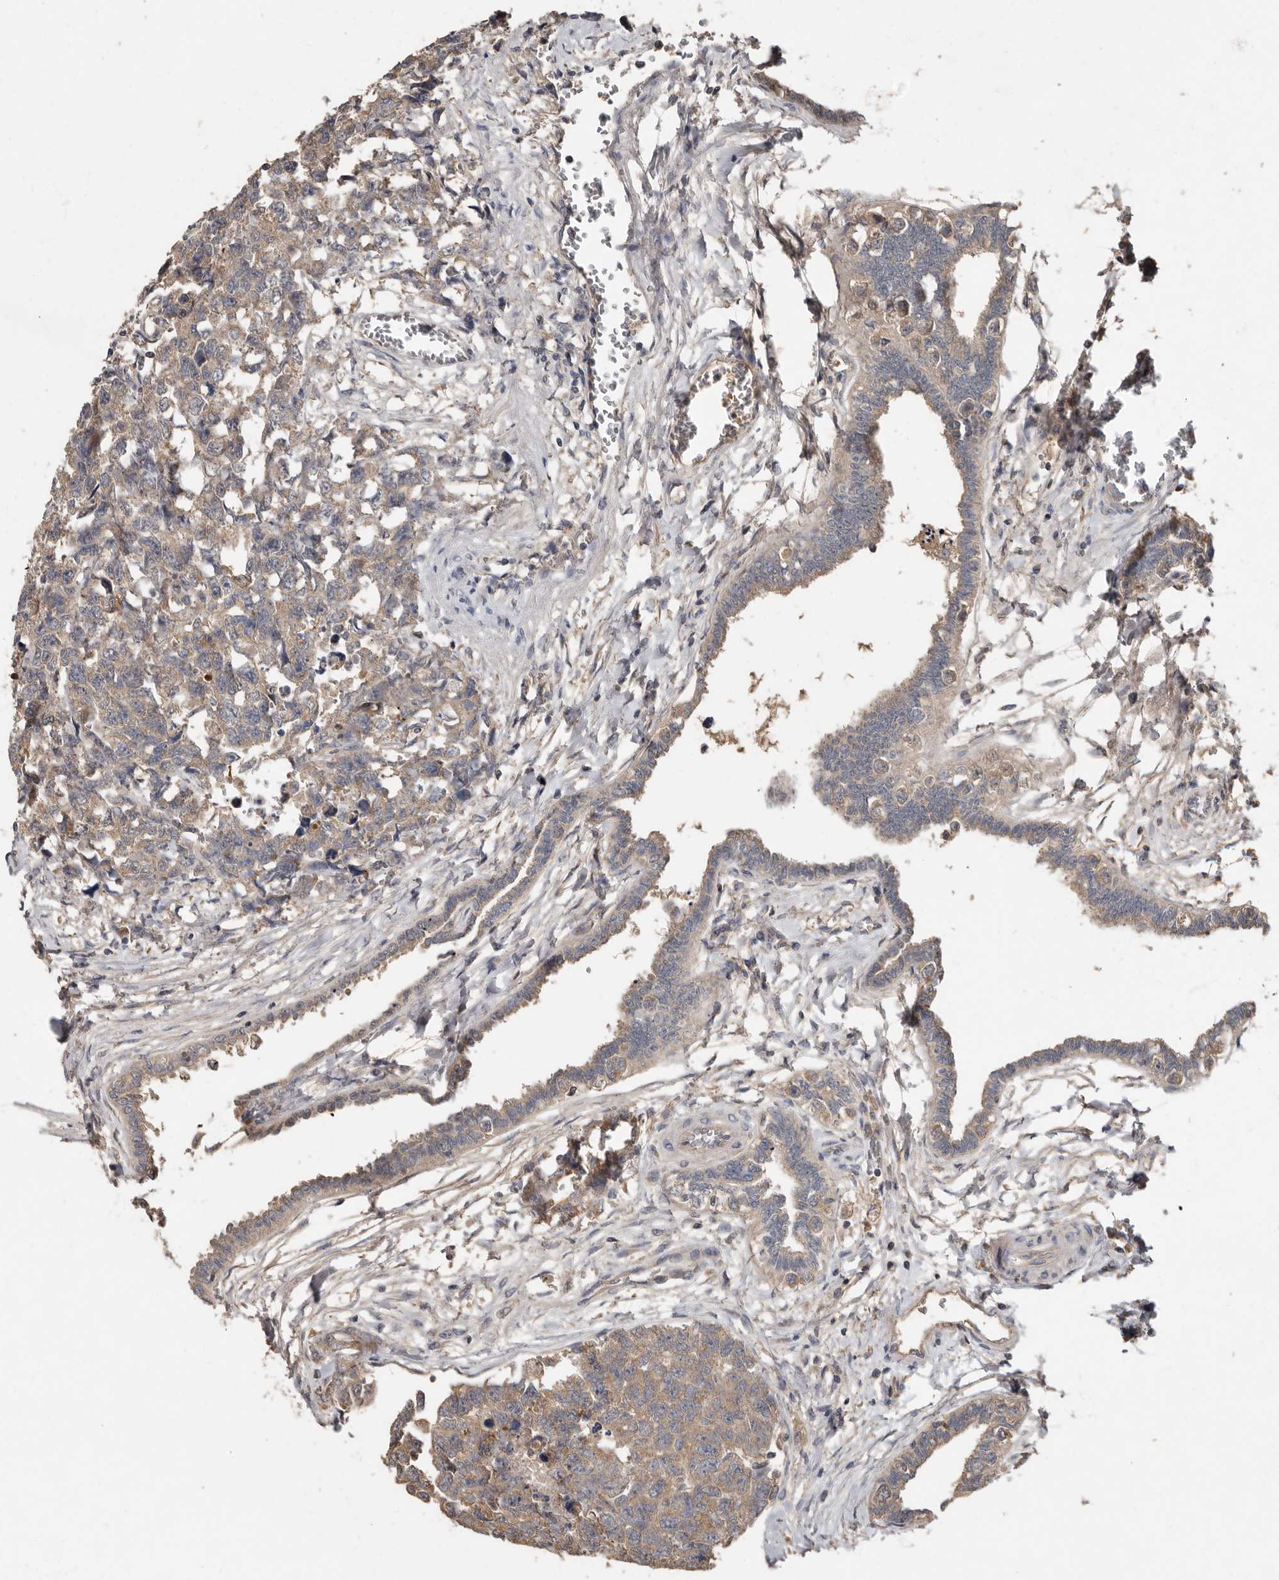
{"staining": {"intensity": "moderate", "quantity": ">75%", "location": "cytoplasmic/membranous"}, "tissue": "testis cancer", "cell_type": "Tumor cells", "image_type": "cancer", "snomed": [{"axis": "morphology", "description": "Carcinoma, Embryonal, NOS"}, {"axis": "topography", "description": "Testis"}], "caption": "Protein expression analysis of testis cancer demonstrates moderate cytoplasmic/membranous staining in about >75% of tumor cells.", "gene": "KIF26B", "patient": {"sex": "male", "age": 31}}